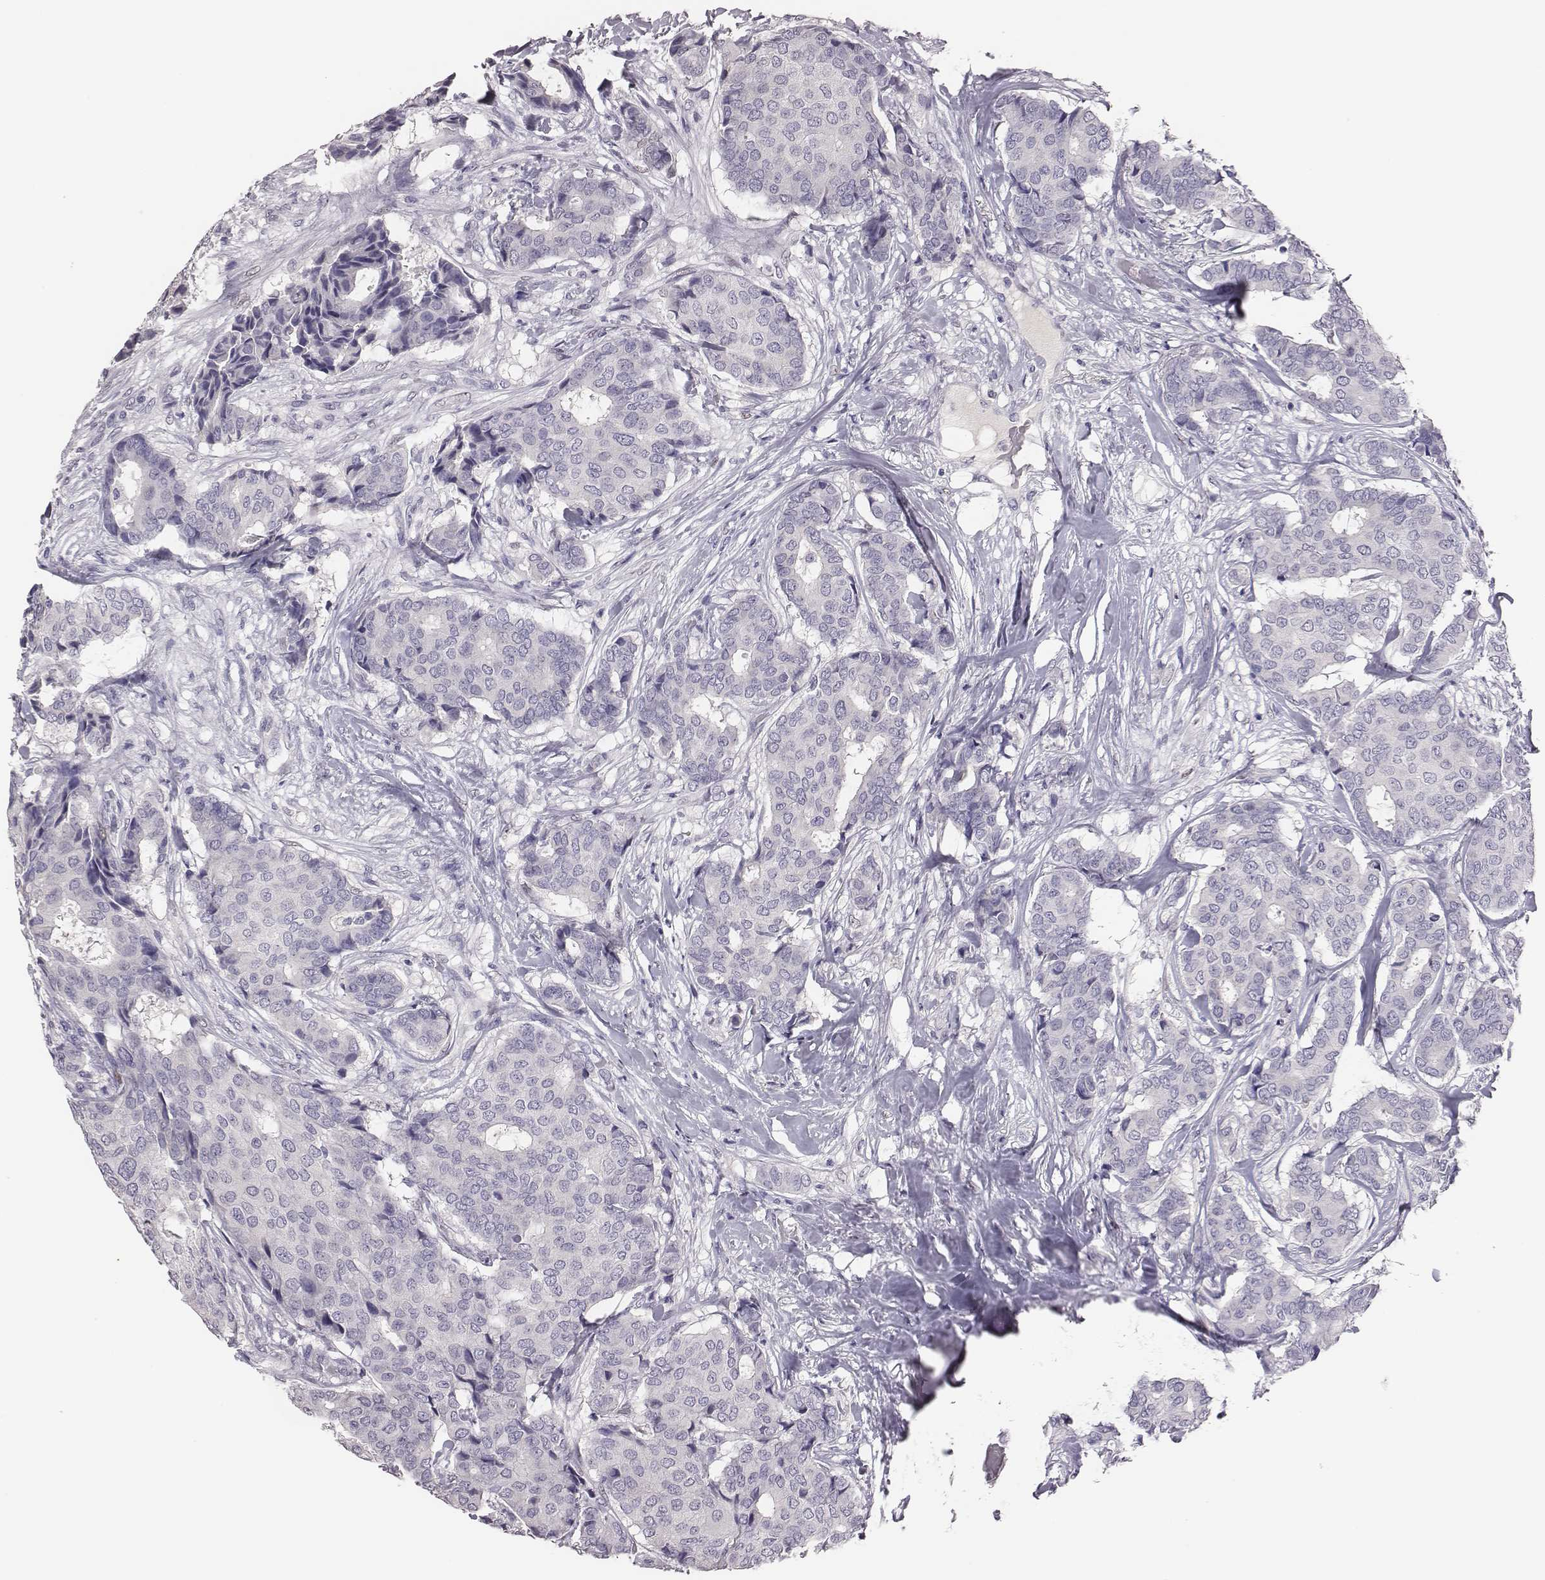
{"staining": {"intensity": "negative", "quantity": "none", "location": "none"}, "tissue": "breast cancer", "cell_type": "Tumor cells", "image_type": "cancer", "snomed": [{"axis": "morphology", "description": "Duct carcinoma"}, {"axis": "topography", "description": "Breast"}], "caption": "Tumor cells show no significant protein staining in breast intraductal carcinoma.", "gene": "EN1", "patient": {"sex": "female", "age": 75}}